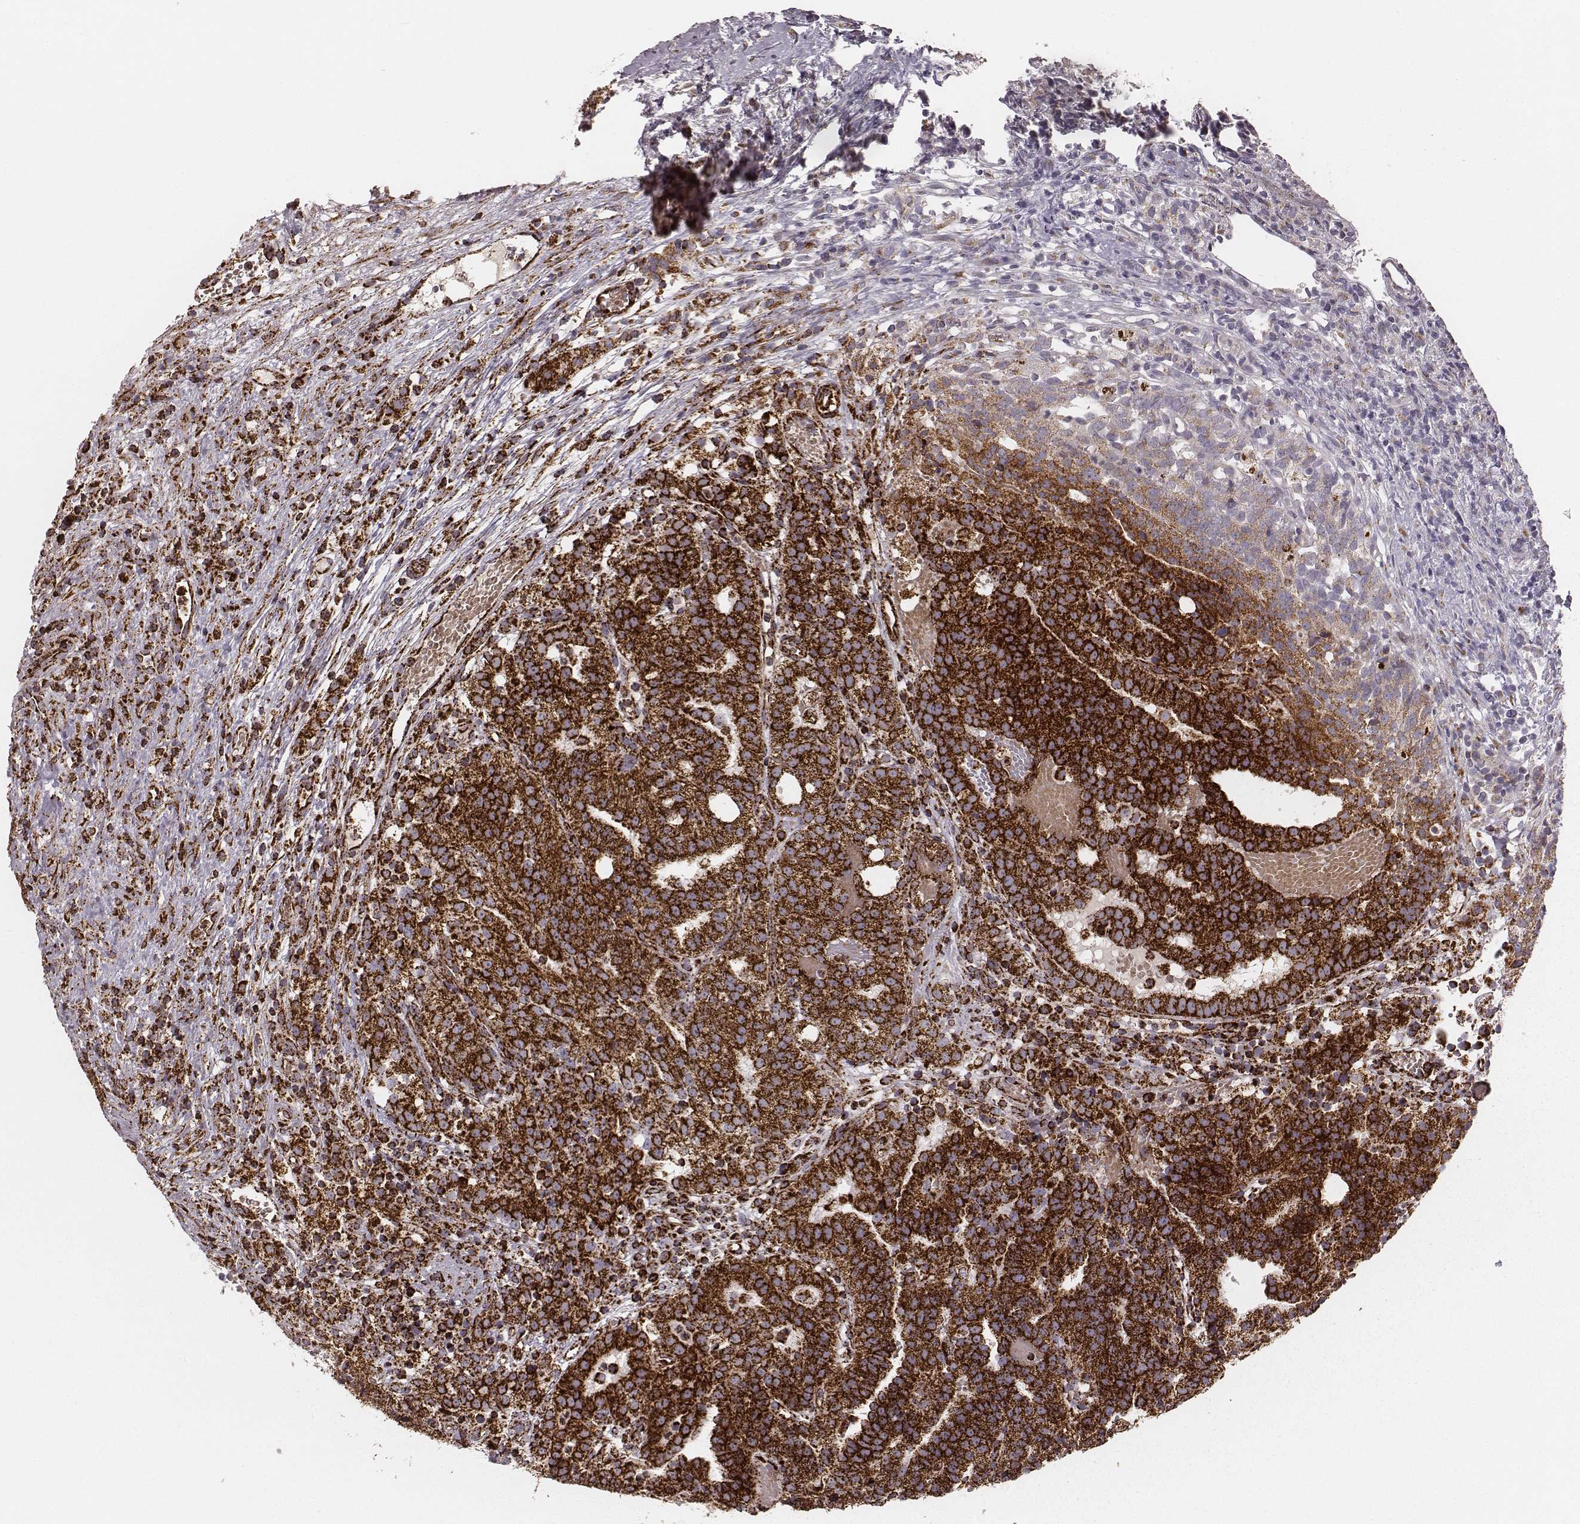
{"staining": {"intensity": "strong", "quantity": ">75%", "location": "cytoplasmic/membranous"}, "tissue": "prostate cancer", "cell_type": "Tumor cells", "image_type": "cancer", "snomed": [{"axis": "morphology", "description": "Adenocarcinoma, High grade"}, {"axis": "topography", "description": "Prostate"}], "caption": "Human prostate cancer stained for a protein (brown) shows strong cytoplasmic/membranous positive expression in about >75% of tumor cells.", "gene": "TUFM", "patient": {"sex": "male", "age": 53}}